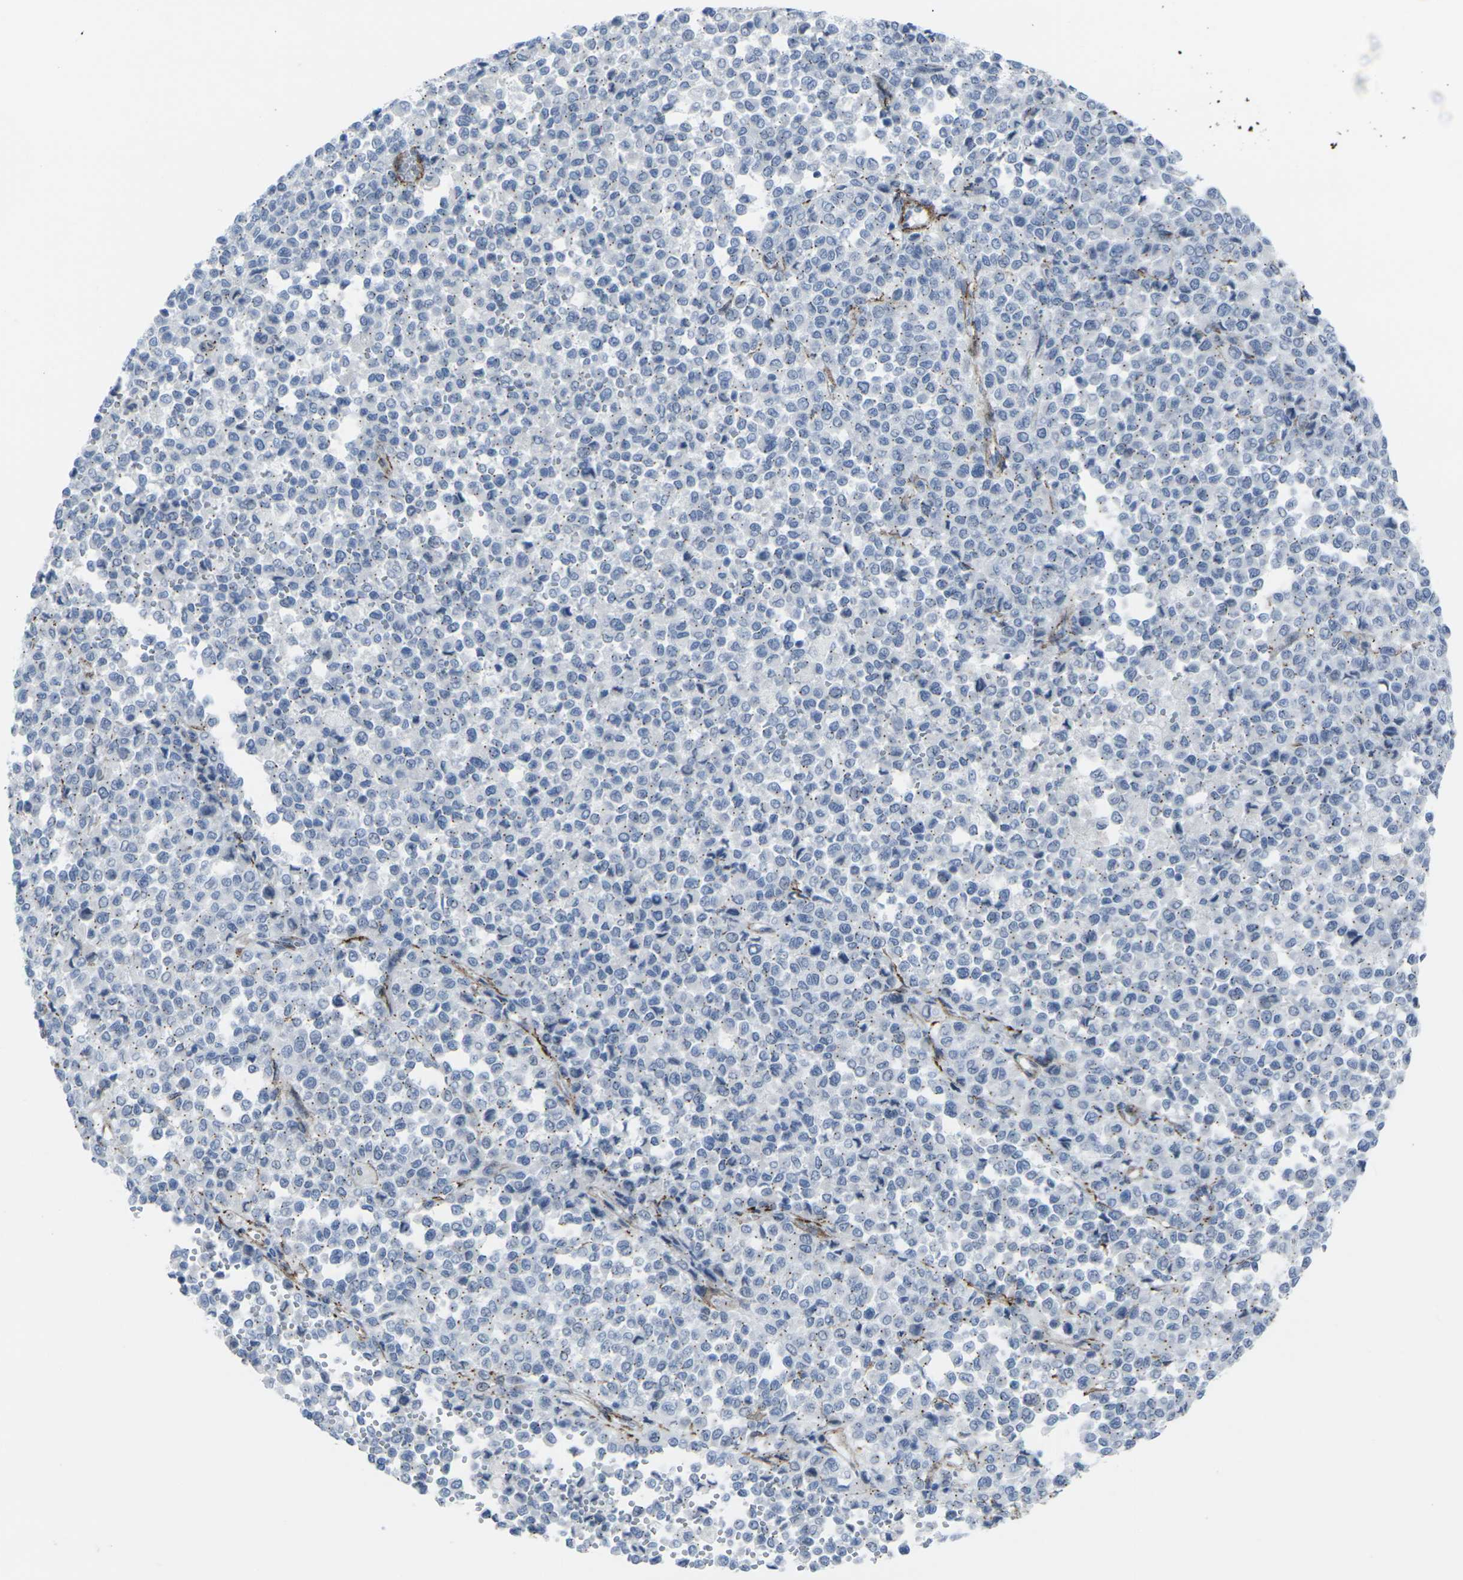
{"staining": {"intensity": "negative", "quantity": "none", "location": "none"}, "tissue": "melanoma", "cell_type": "Tumor cells", "image_type": "cancer", "snomed": [{"axis": "morphology", "description": "Malignant melanoma, Metastatic site"}, {"axis": "topography", "description": "Pancreas"}], "caption": "Human melanoma stained for a protein using immunohistochemistry displays no positivity in tumor cells.", "gene": "CDH11", "patient": {"sex": "female", "age": 30}}